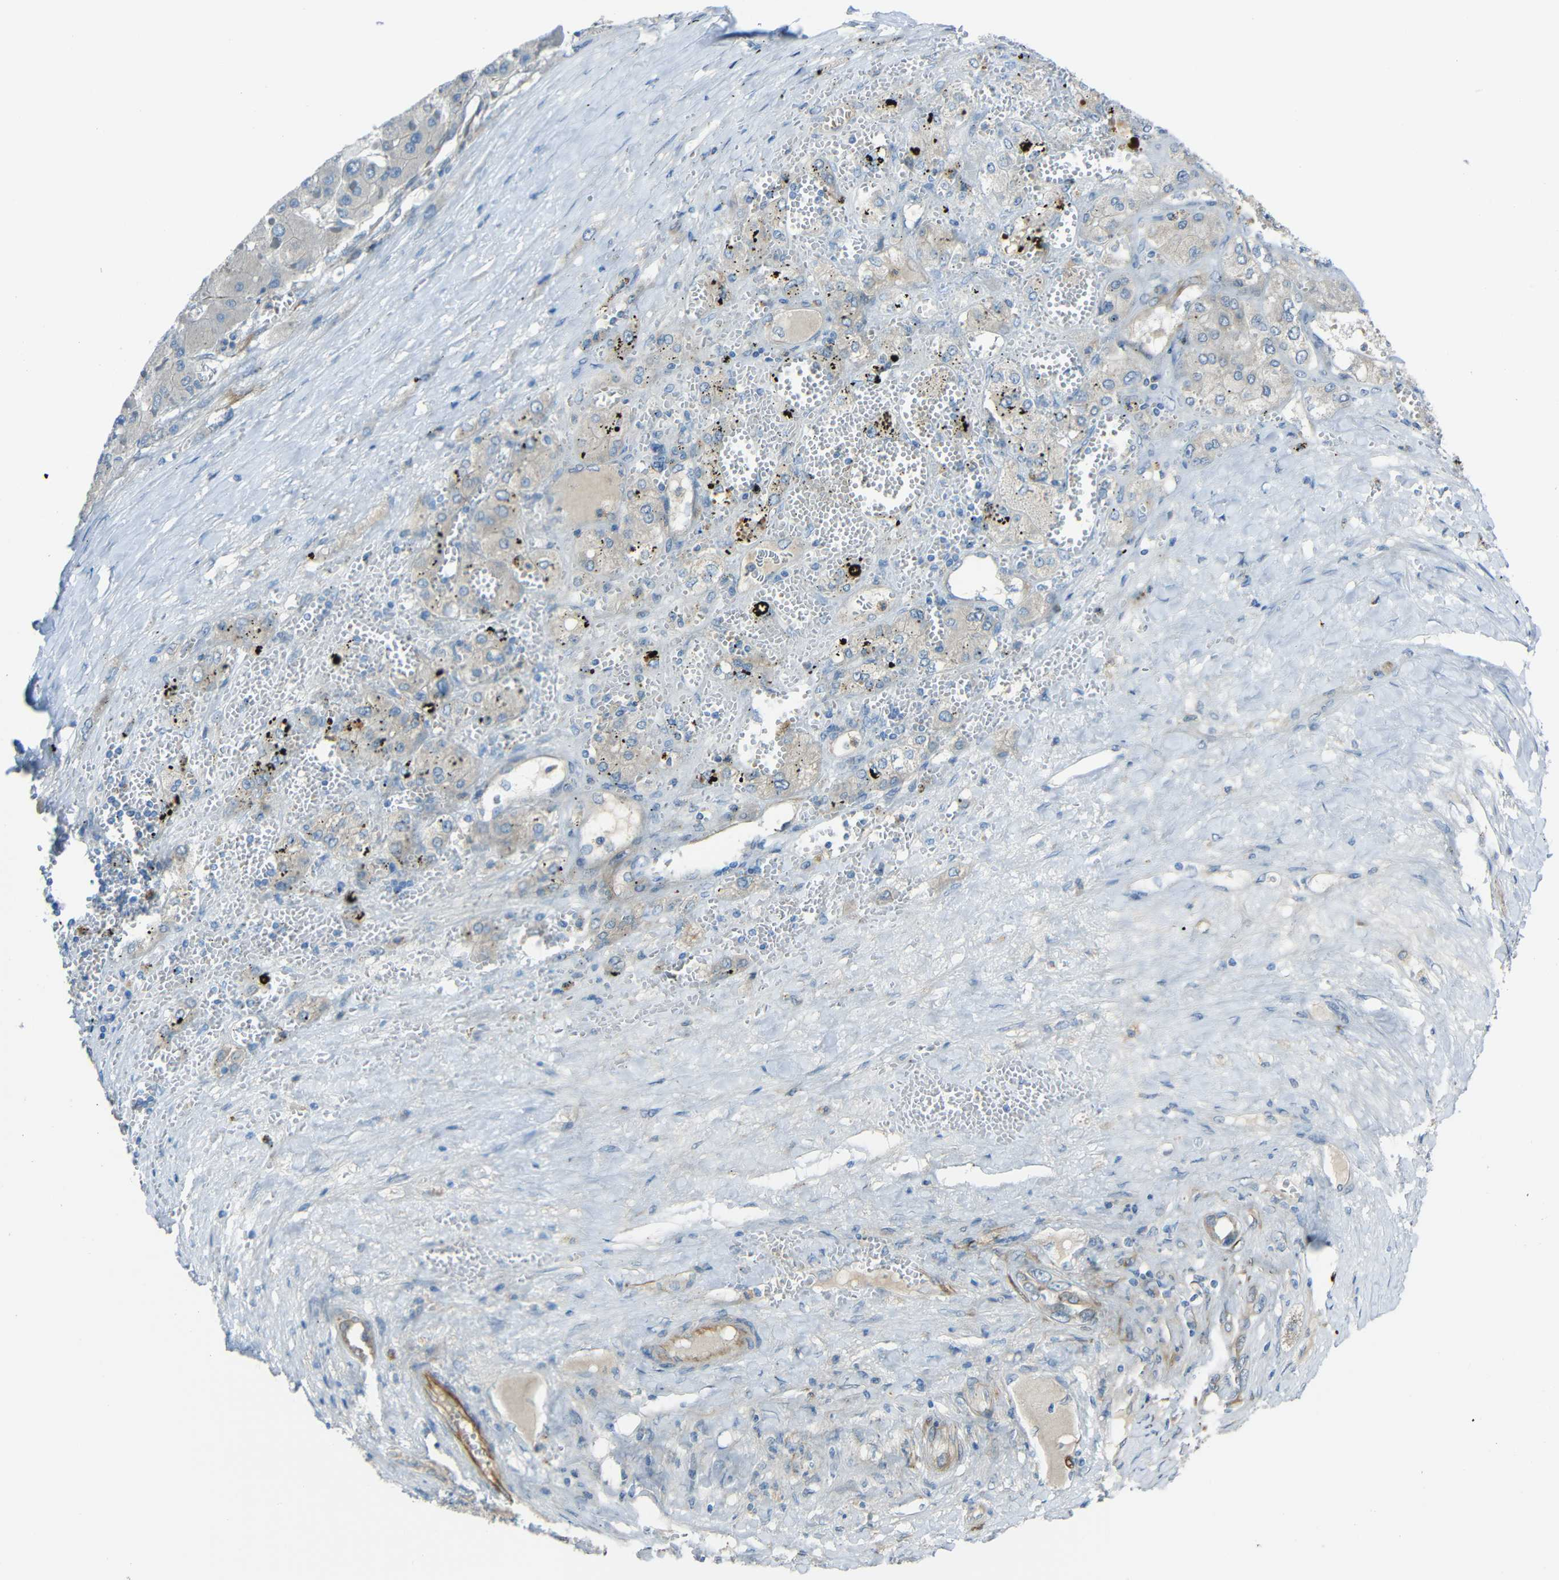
{"staining": {"intensity": "weak", "quantity": "<25%", "location": "cytoplasmic/membranous"}, "tissue": "liver cancer", "cell_type": "Tumor cells", "image_type": "cancer", "snomed": [{"axis": "morphology", "description": "Carcinoma, Hepatocellular, NOS"}, {"axis": "topography", "description": "Liver"}], "caption": "Immunohistochemistry (IHC) photomicrograph of liver hepatocellular carcinoma stained for a protein (brown), which shows no staining in tumor cells.", "gene": "DCLK1", "patient": {"sex": "female", "age": 73}}